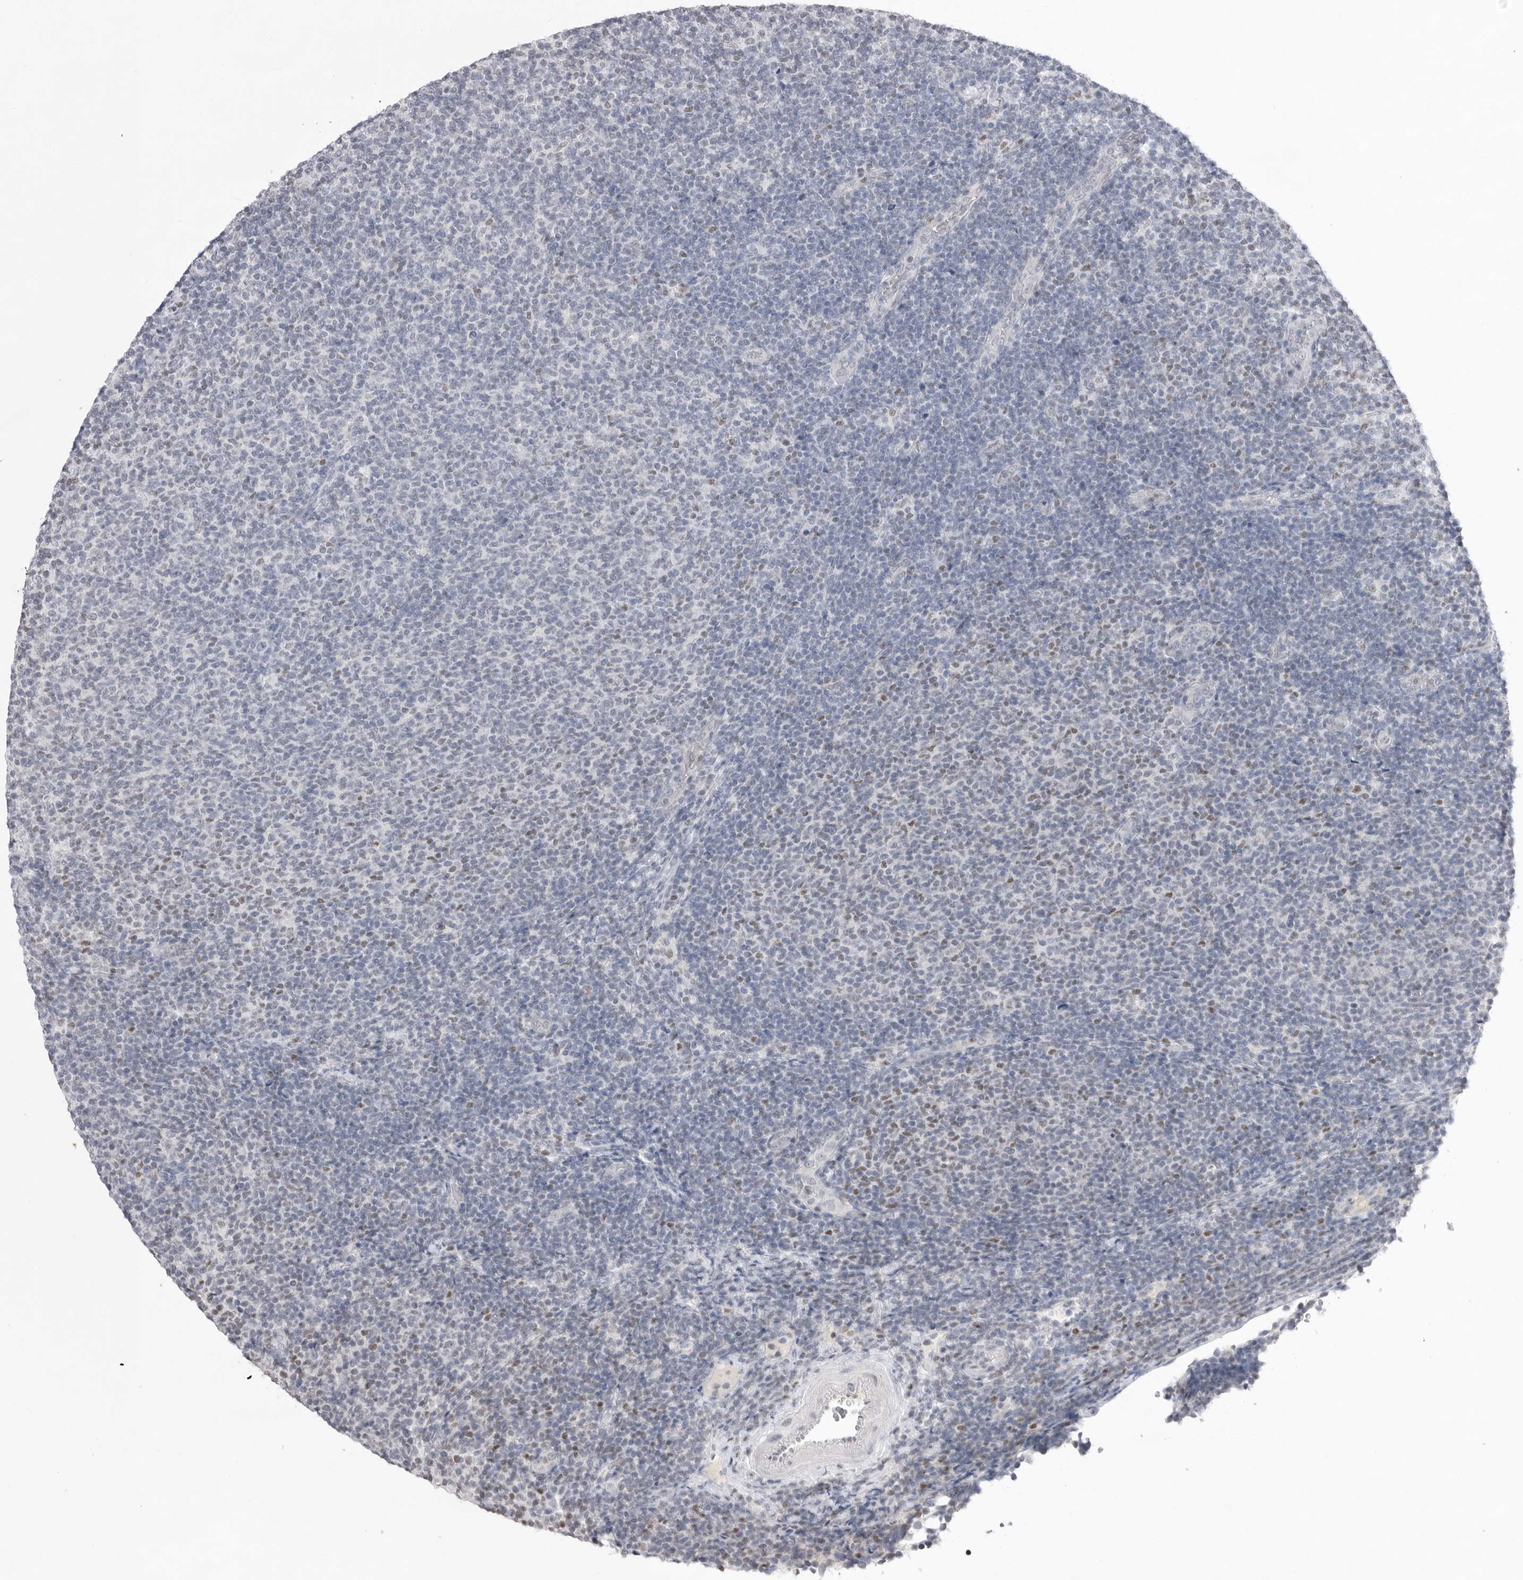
{"staining": {"intensity": "negative", "quantity": "none", "location": "none"}, "tissue": "lymphoma", "cell_type": "Tumor cells", "image_type": "cancer", "snomed": [{"axis": "morphology", "description": "Malignant lymphoma, non-Hodgkin's type, Low grade"}, {"axis": "topography", "description": "Lymph node"}], "caption": "IHC image of neoplastic tissue: lymphoma stained with DAB shows no significant protein staining in tumor cells.", "gene": "ZBTB7B", "patient": {"sex": "male", "age": 66}}